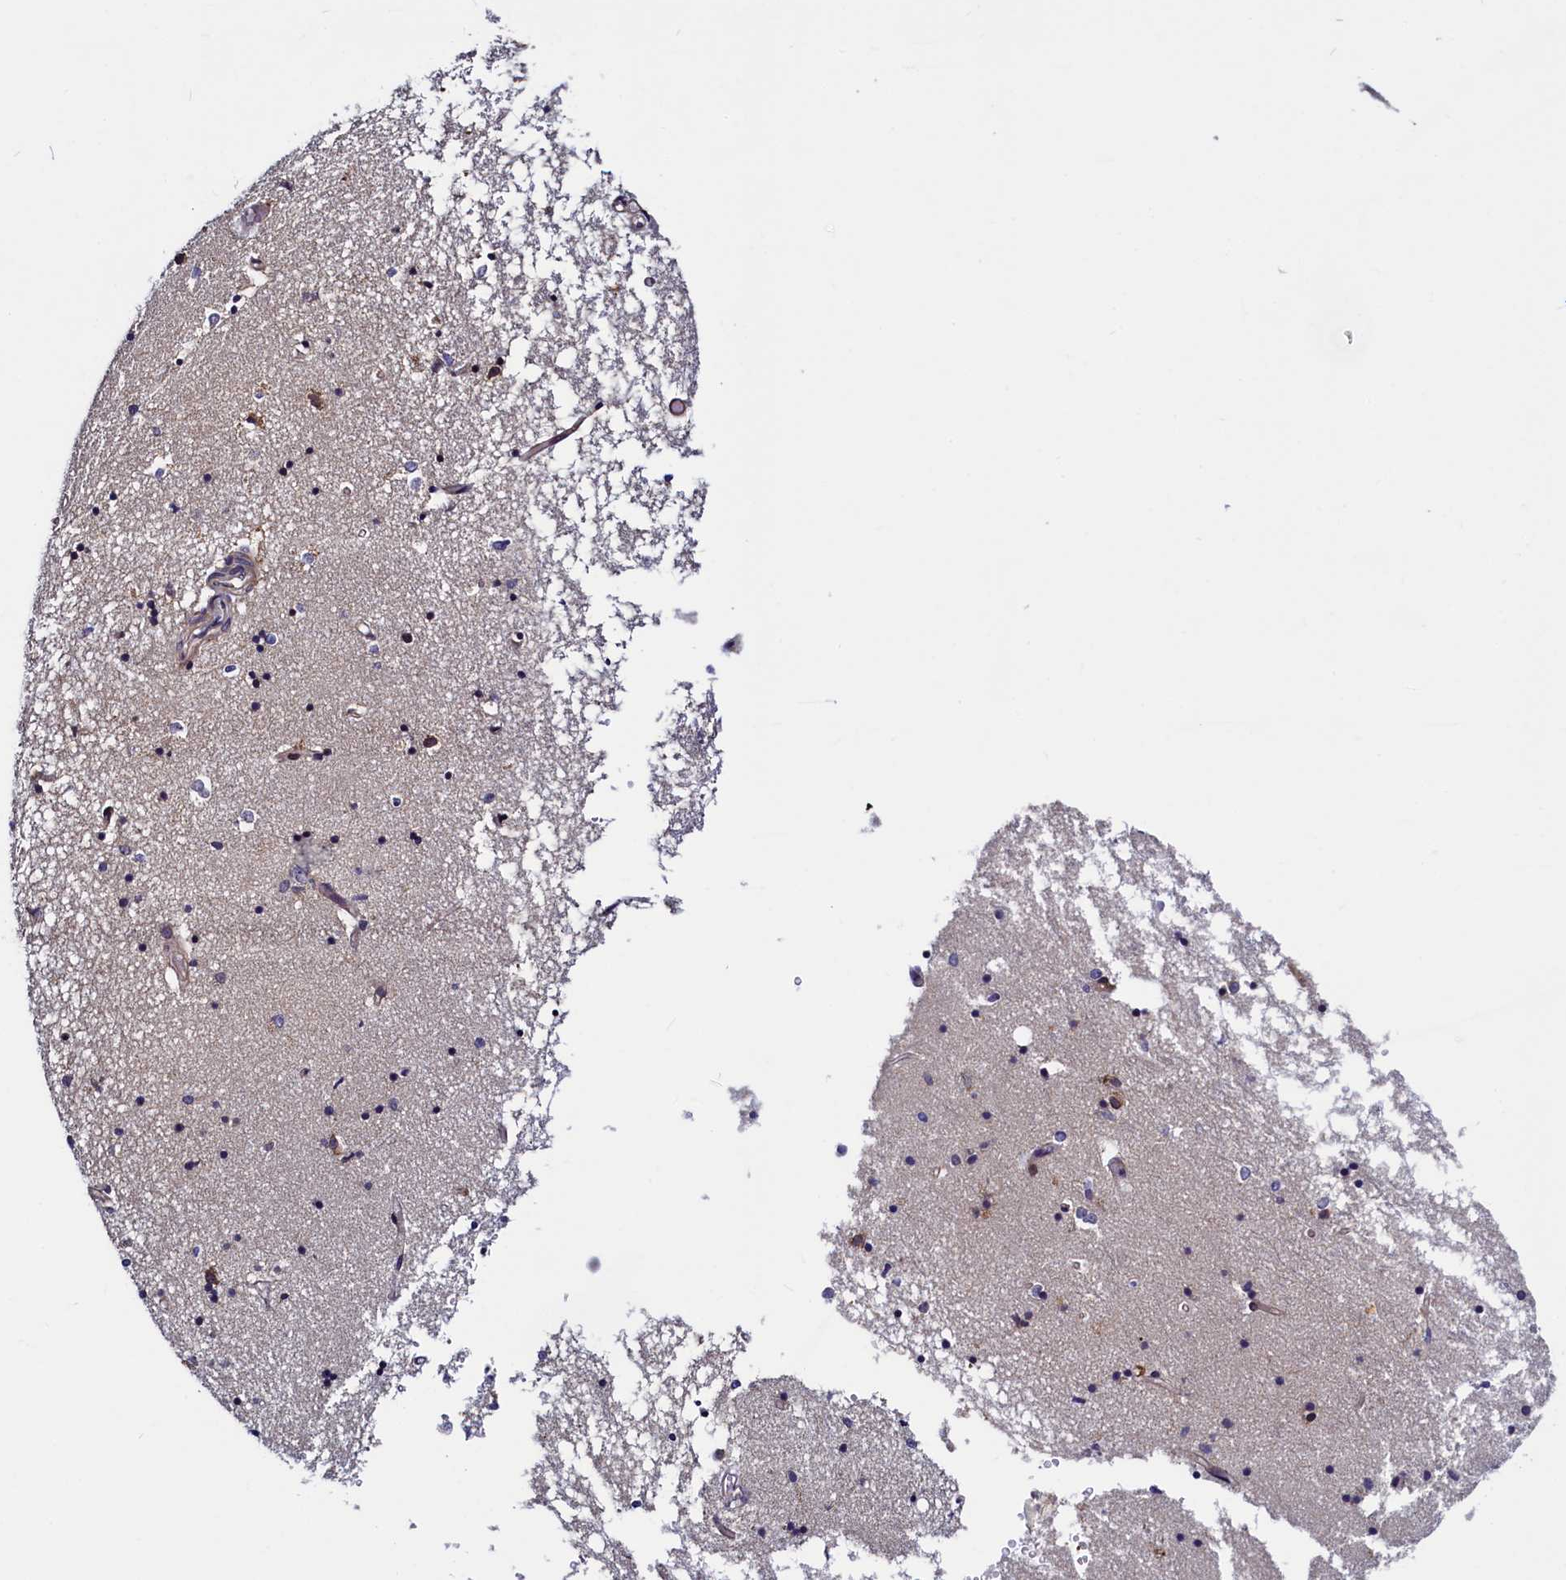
{"staining": {"intensity": "weak", "quantity": "<25%", "location": "cytoplasmic/membranous"}, "tissue": "hippocampus", "cell_type": "Glial cells", "image_type": "normal", "snomed": [{"axis": "morphology", "description": "Normal tissue, NOS"}, {"axis": "topography", "description": "Hippocampus"}], "caption": "There is no significant expression in glial cells of hippocampus.", "gene": "SLC16A14", "patient": {"sex": "male", "age": 70}}